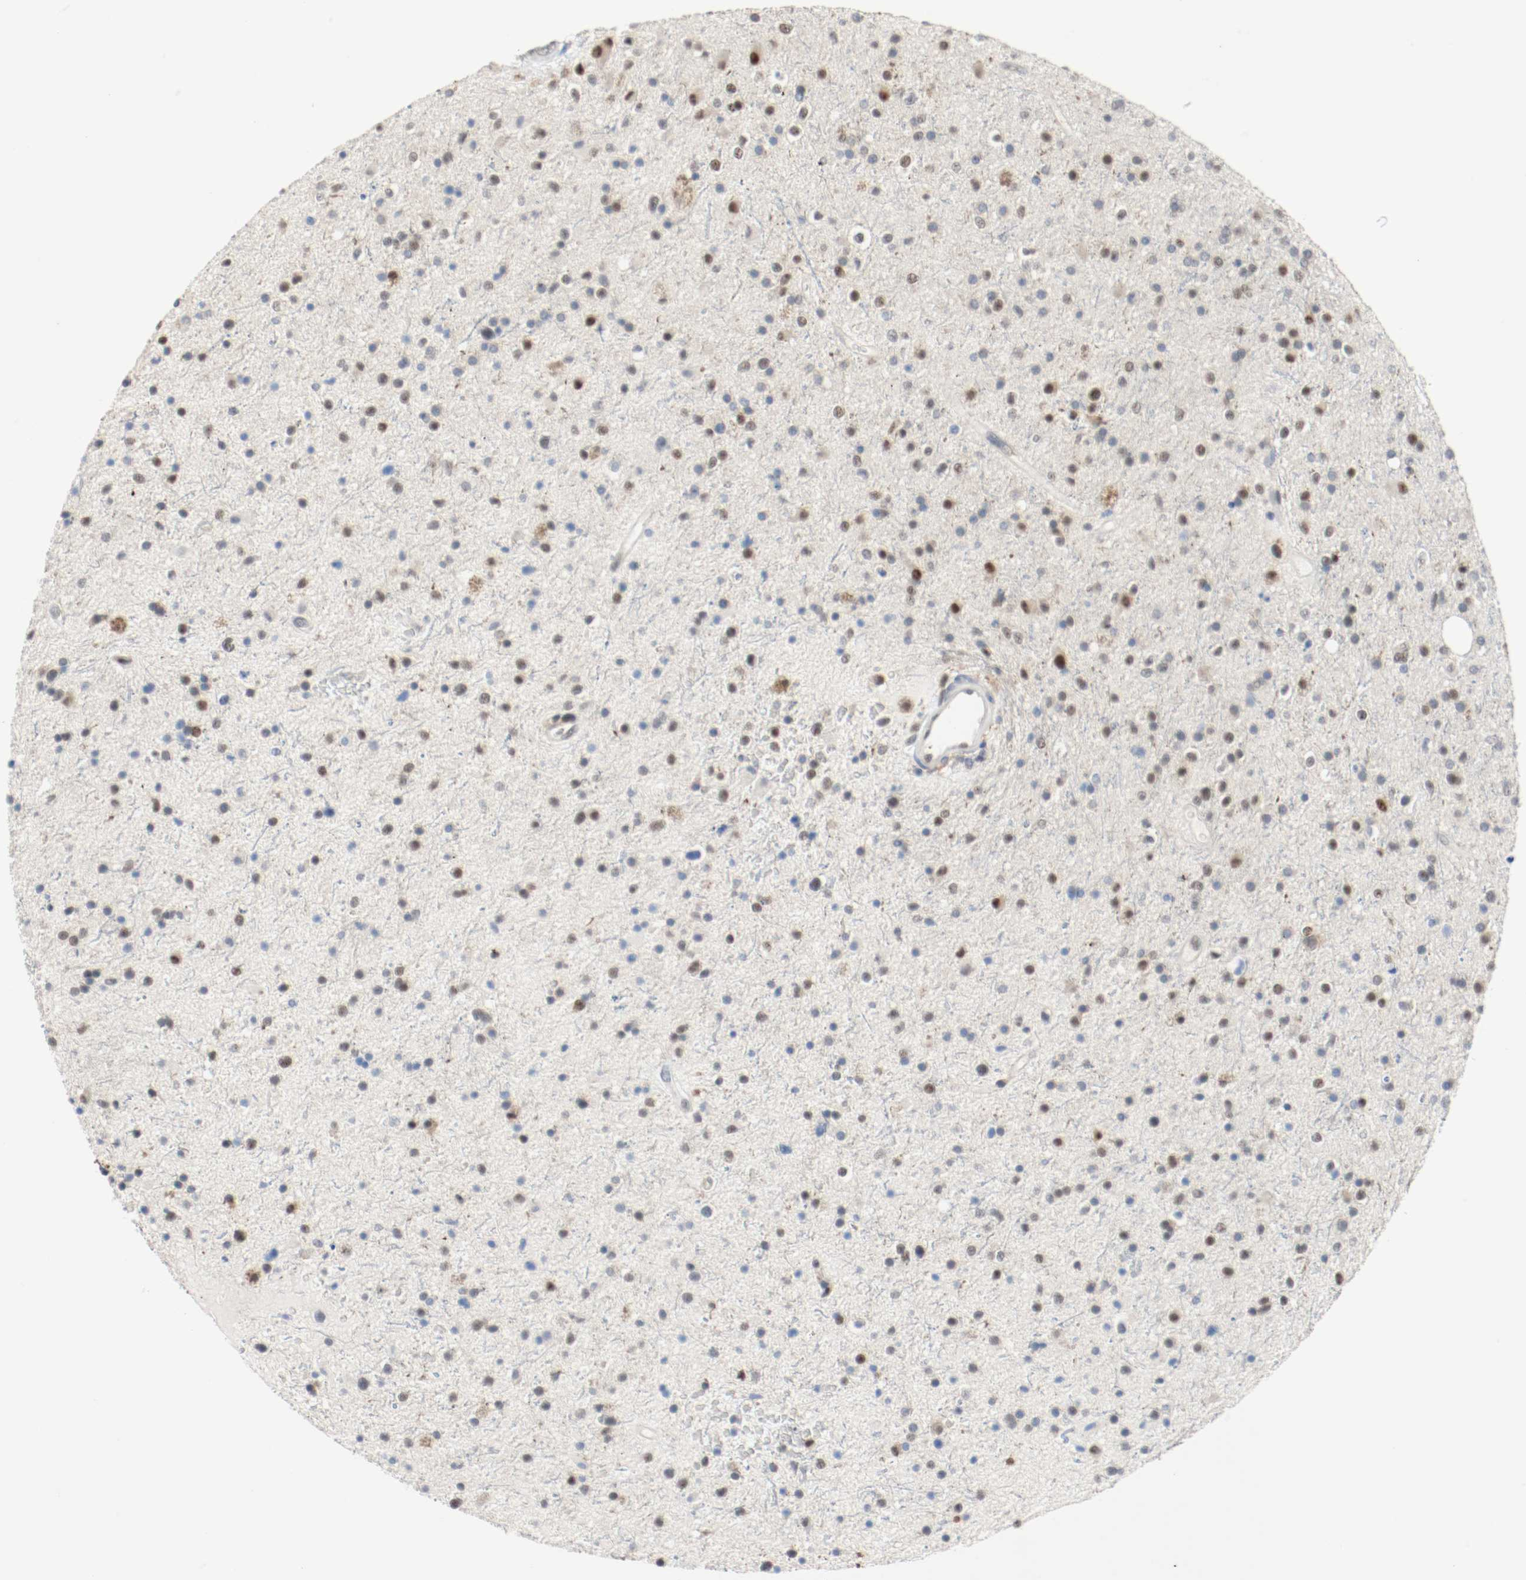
{"staining": {"intensity": "weak", "quantity": "<25%", "location": "nuclear"}, "tissue": "glioma", "cell_type": "Tumor cells", "image_type": "cancer", "snomed": [{"axis": "morphology", "description": "Glioma, malignant, High grade"}, {"axis": "topography", "description": "Brain"}], "caption": "The immunohistochemistry (IHC) photomicrograph has no significant expression in tumor cells of malignant glioma (high-grade) tissue.", "gene": "ASH1L", "patient": {"sex": "male", "age": 33}}